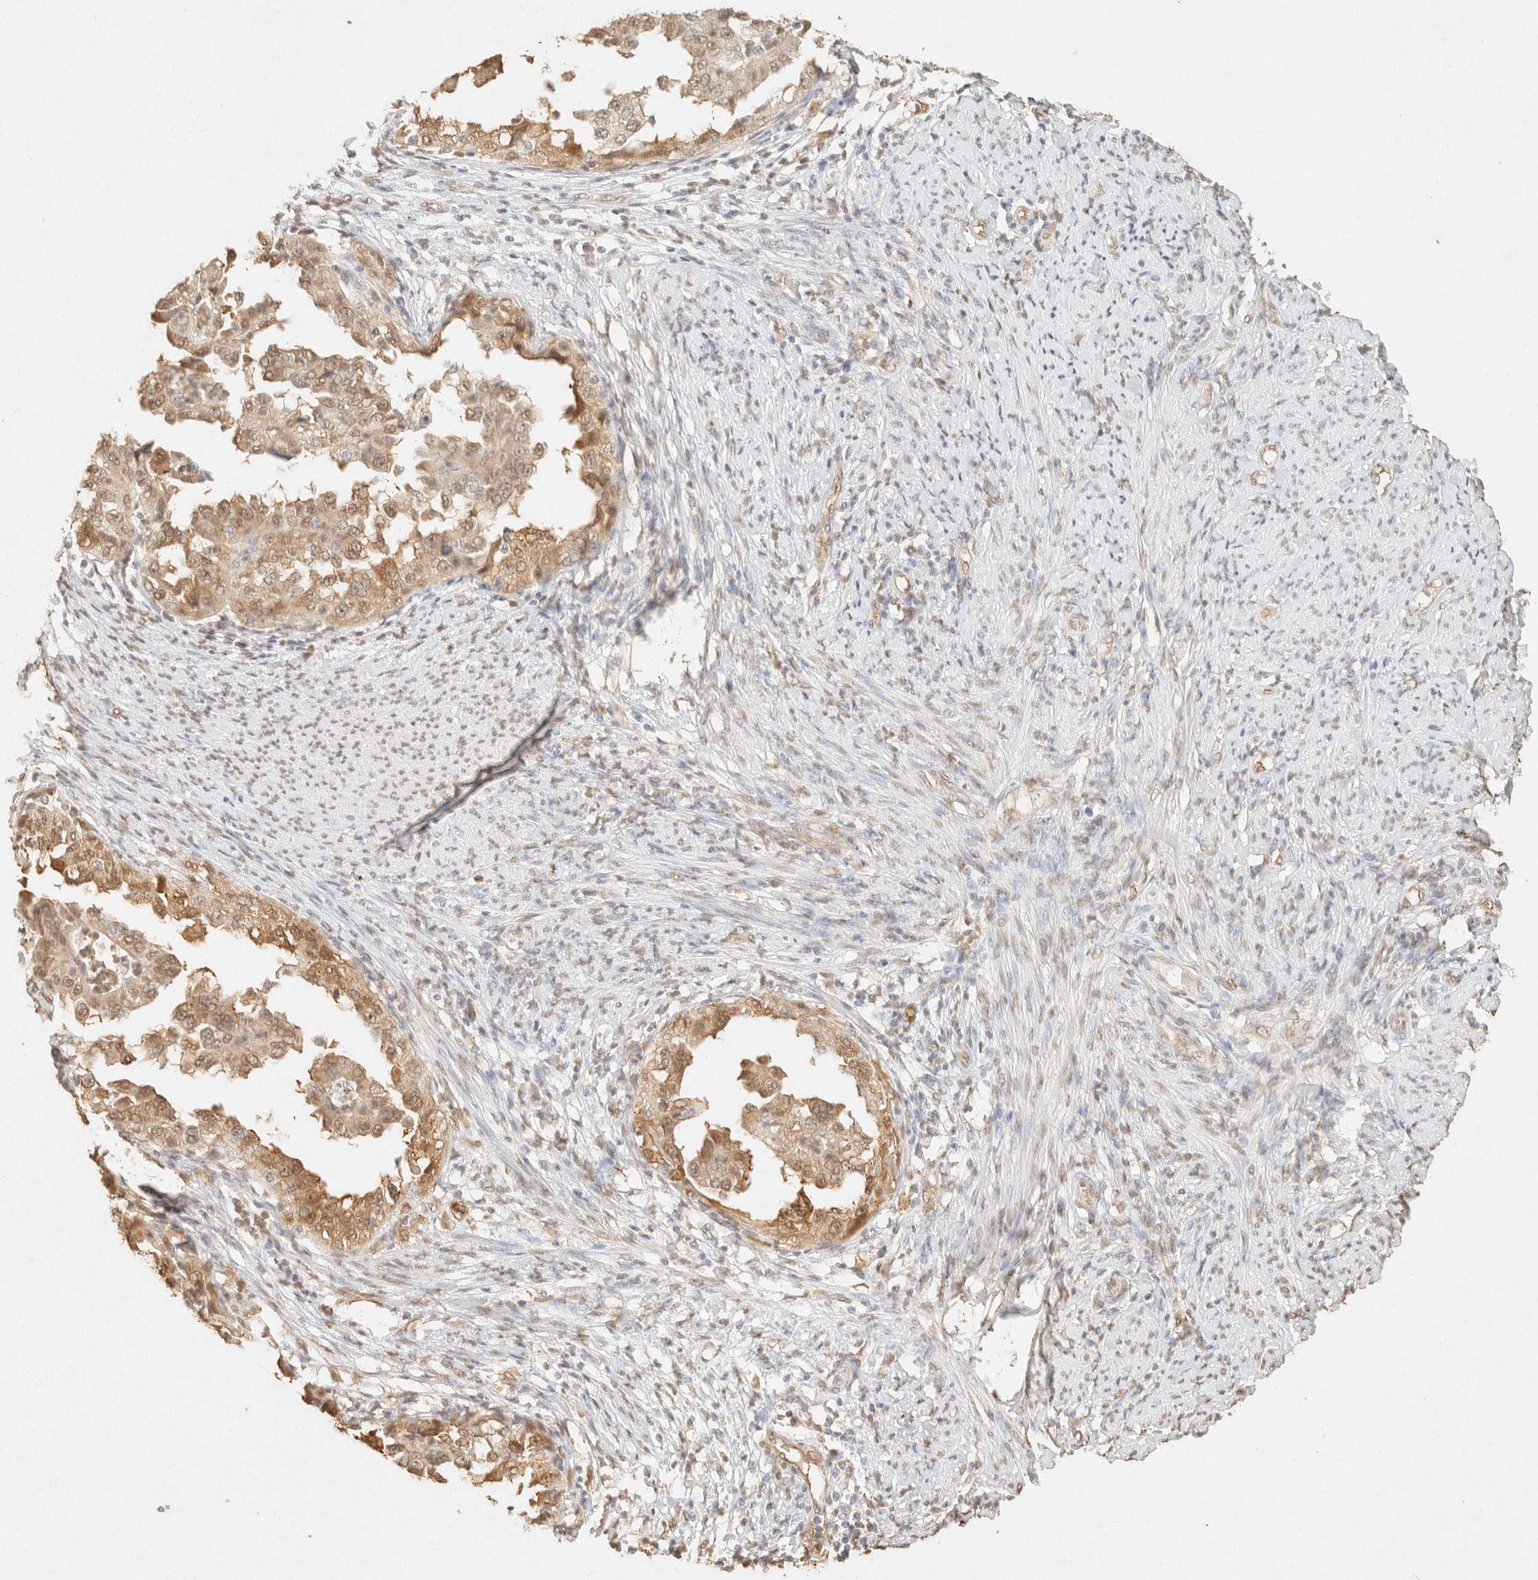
{"staining": {"intensity": "moderate", "quantity": ">75%", "location": "cytoplasmic/membranous,nuclear"}, "tissue": "endometrial cancer", "cell_type": "Tumor cells", "image_type": "cancer", "snomed": [{"axis": "morphology", "description": "Adenocarcinoma, NOS"}, {"axis": "topography", "description": "Endometrium"}], "caption": "Endometrial cancer (adenocarcinoma) stained with a brown dye displays moderate cytoplasmic/membranous and nuclear positive staining in about >75% of tumor cells.", "gene": "S100A13", "patient": {"sex": "female", "age": 85}}